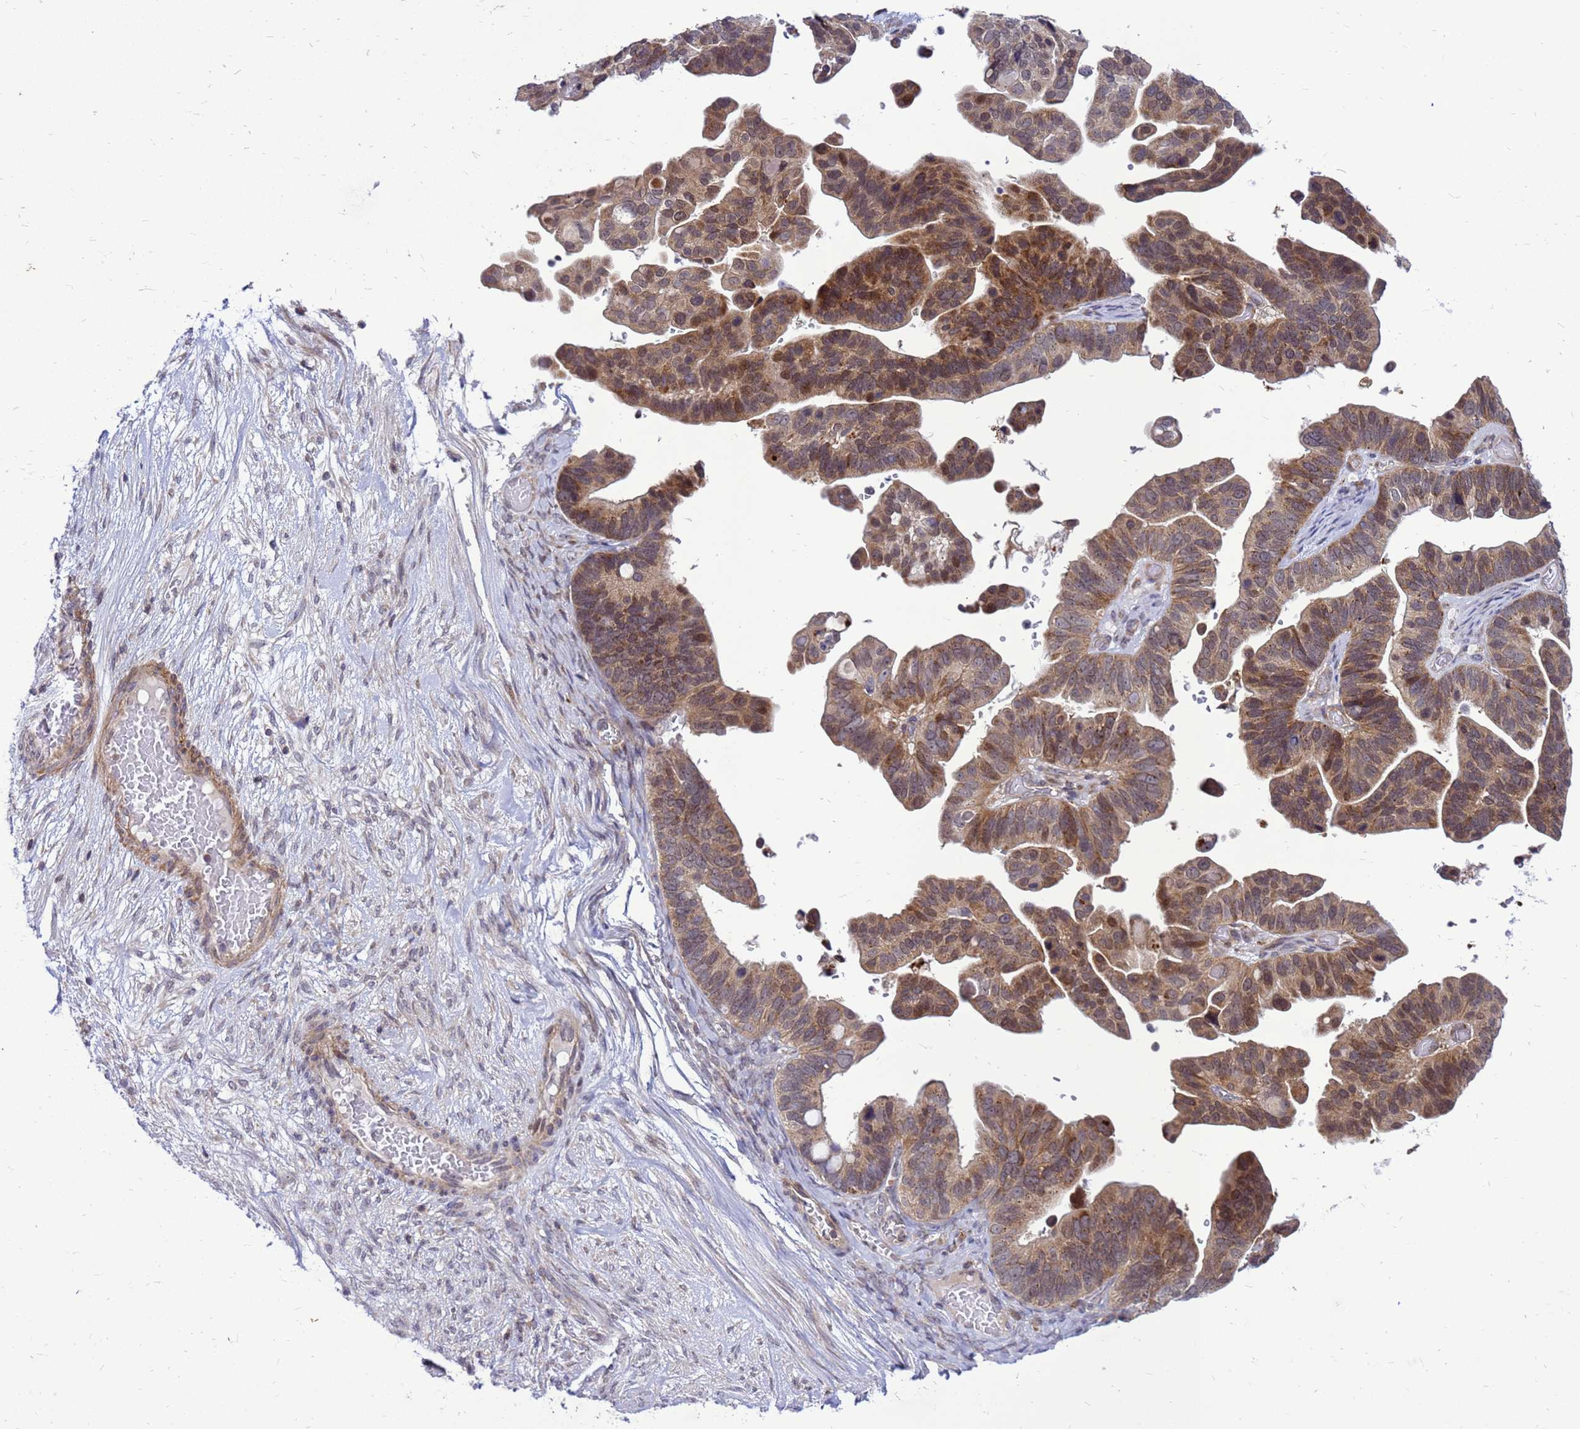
{"staining": {"intensity": "moderate", "quantity": ">75%", "location": "cytoplasmic/membranous"}, "tissue": "ovarian cancer", "cell_type": "Tumor cells", "image_type": "cancer", "snomed": [{"axis": "morphology", "description": "Cystadenocarcinoma, serous, NOS"}, {"axis": "topography", "description": "Ovary"}], "caption": "This is an image of immunohistochemistry (IHC) staining of serous cystadenocarcinoma (ovarian), which shows moderate positivity in the cytoplasmic/membranous of tumor cells.", "gene": "C12orf43", "patient": {"sex": "female", "age": 56}}